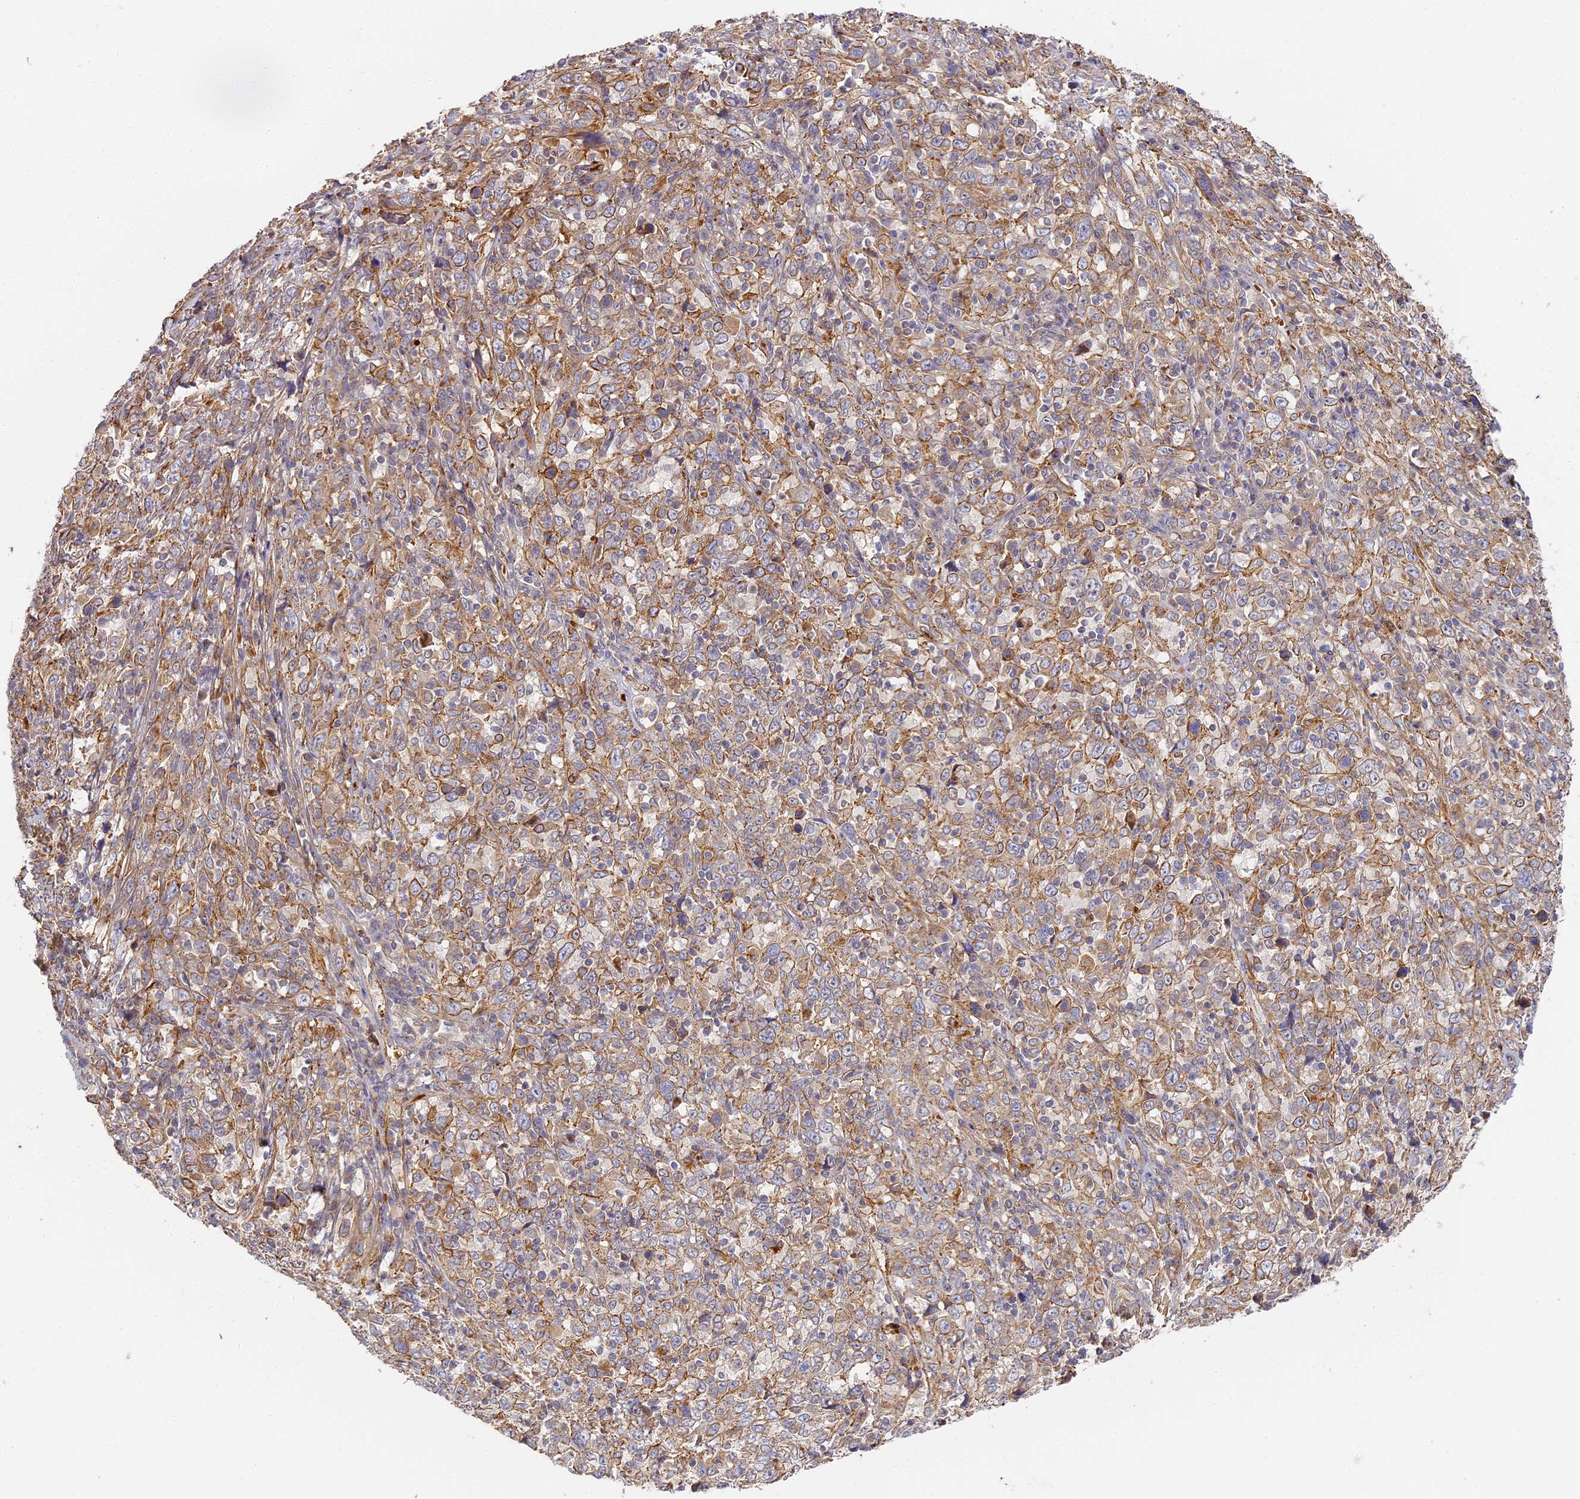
{"staining": {"intensity": "moderate", "quantity": "<25%", "location": "cytoplasmic/membranous"}, "tissue": "cervical cancer", "cell_type": "Tumor cells", "image_type": "cancer", "snomed": [{"axis": "morphology", "description": "Squamous cell carcinoma, NOS"}, {"axis": "topography", "description": "Cervix"}], "caption": "Approximately <25% of tumor cells in cervical squamous cell carcinoma demonstrate moderate cytoplasmic/membranous protein positivity as visualized by brown immunohistochemical staining.", "gene": "MISP3", "patient": {"sex": "female", "age": 46}}